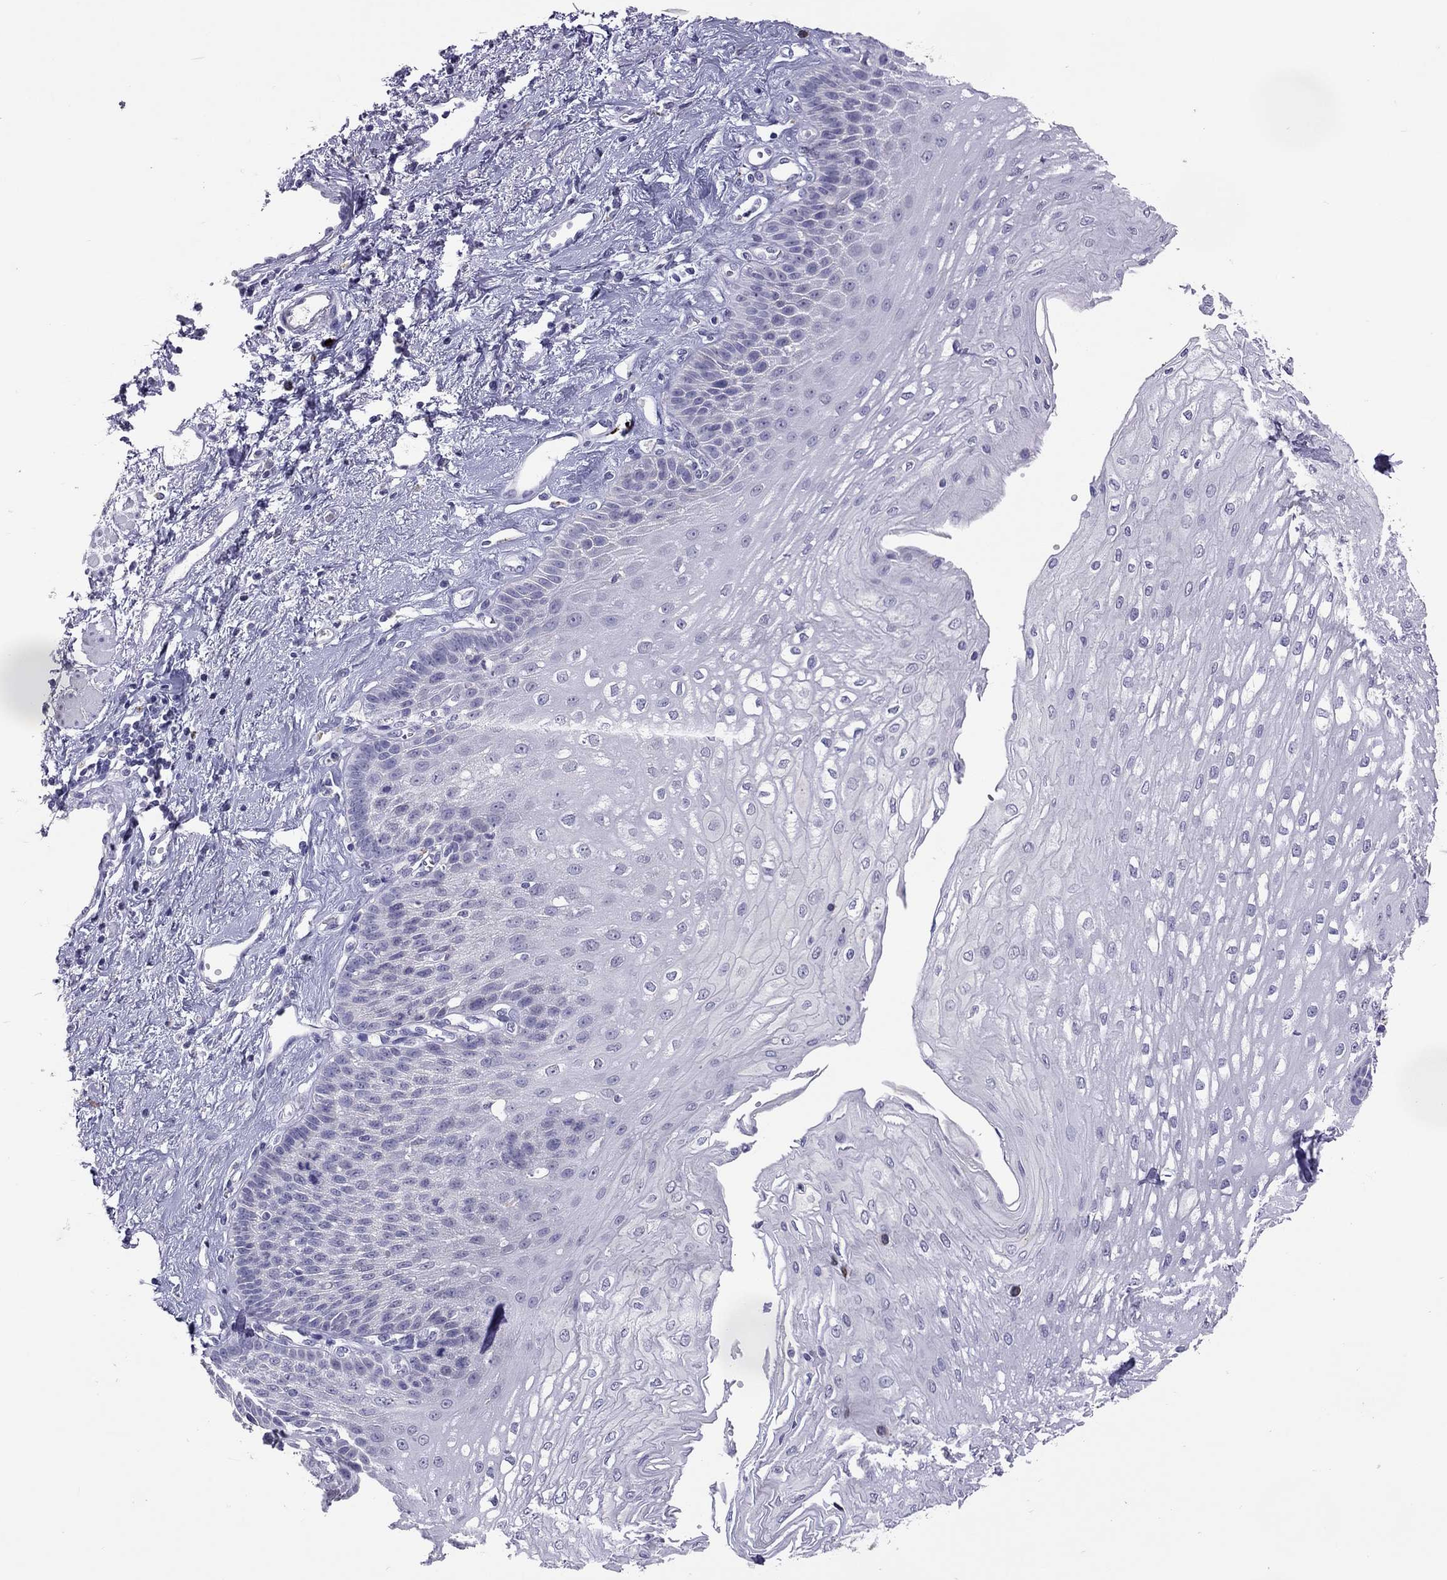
{"staining": {"intensity": "negative", "quantity": "none", "location": "none"}, "tissue": "esophagus", "cell_type": "Squamous epithelial cells", "image_type": "normal", "snomed": [{"axis": "morphology", "description": "Normal tissue, NOS"}, {"axis": "topography", "description": "Esophagus"}], "caption": "Squamous epithelial cells show no significant protein staining in normal esophagus. The staining is performed using DAB brown chromogen with nuclei counter-stained in using hematoxylin.", "gene": "SLAMF1", "patient": {"sex": "female", "age": 62}}